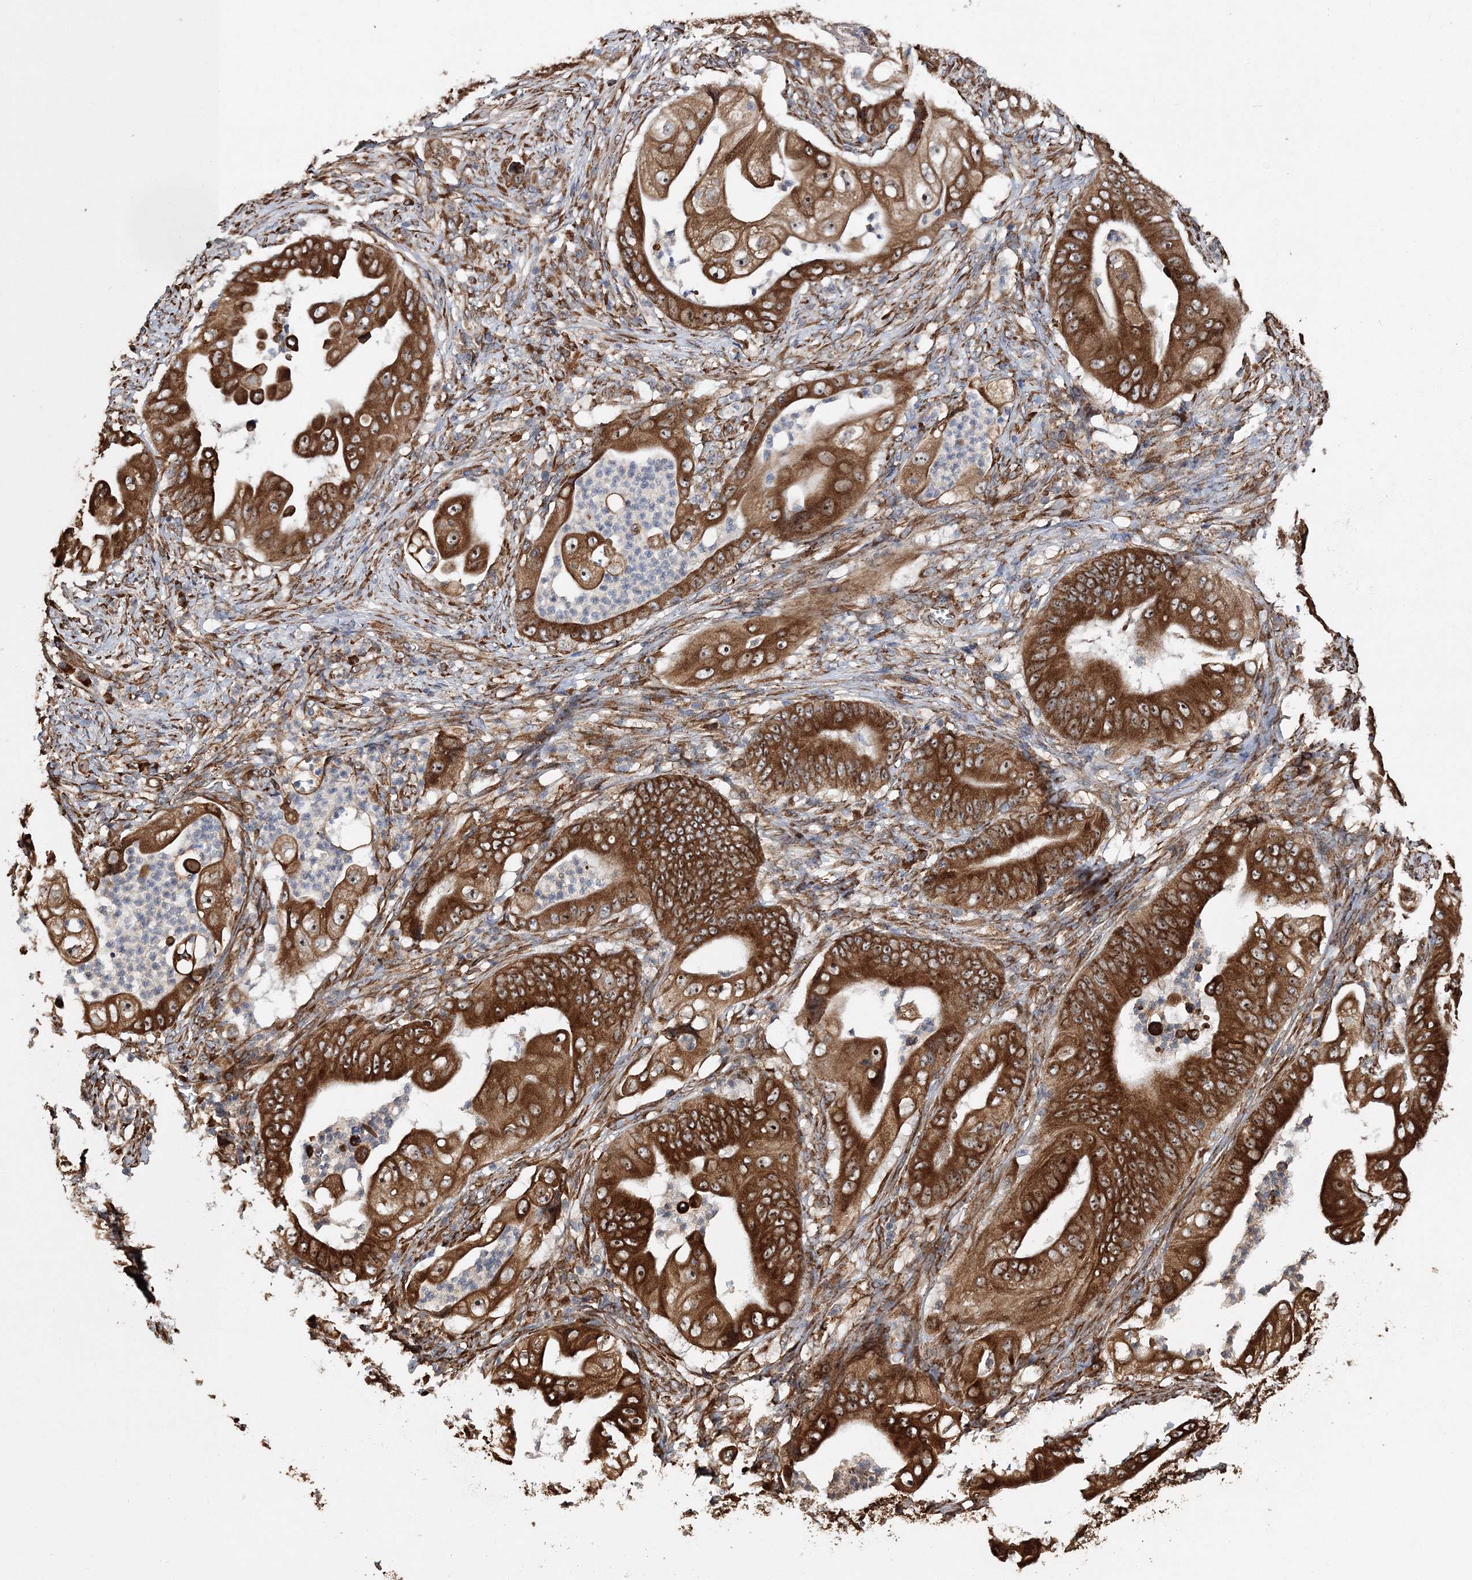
{"staining": {"intensity": "strong", "quantity": ">75%", "location": "cytoplasmic/membranous"}, "tissue": "stomach cancer", "cell_type": "Tumor cells", "image_type": "cancer", "snomed": [{"axis": "morphology", "description": "Adenocarcinoma, NOS"}, {"axis": "topography", "description": "Stomach"}], "caption": "Protein staining of stomach adenocarcinoma tissue demonstrates strong cytoplasmic/membranous positivity in approximately >75% of tumor cells.", "gene": "SCRN3", "patient": {"sex": "female", "age": 73}}